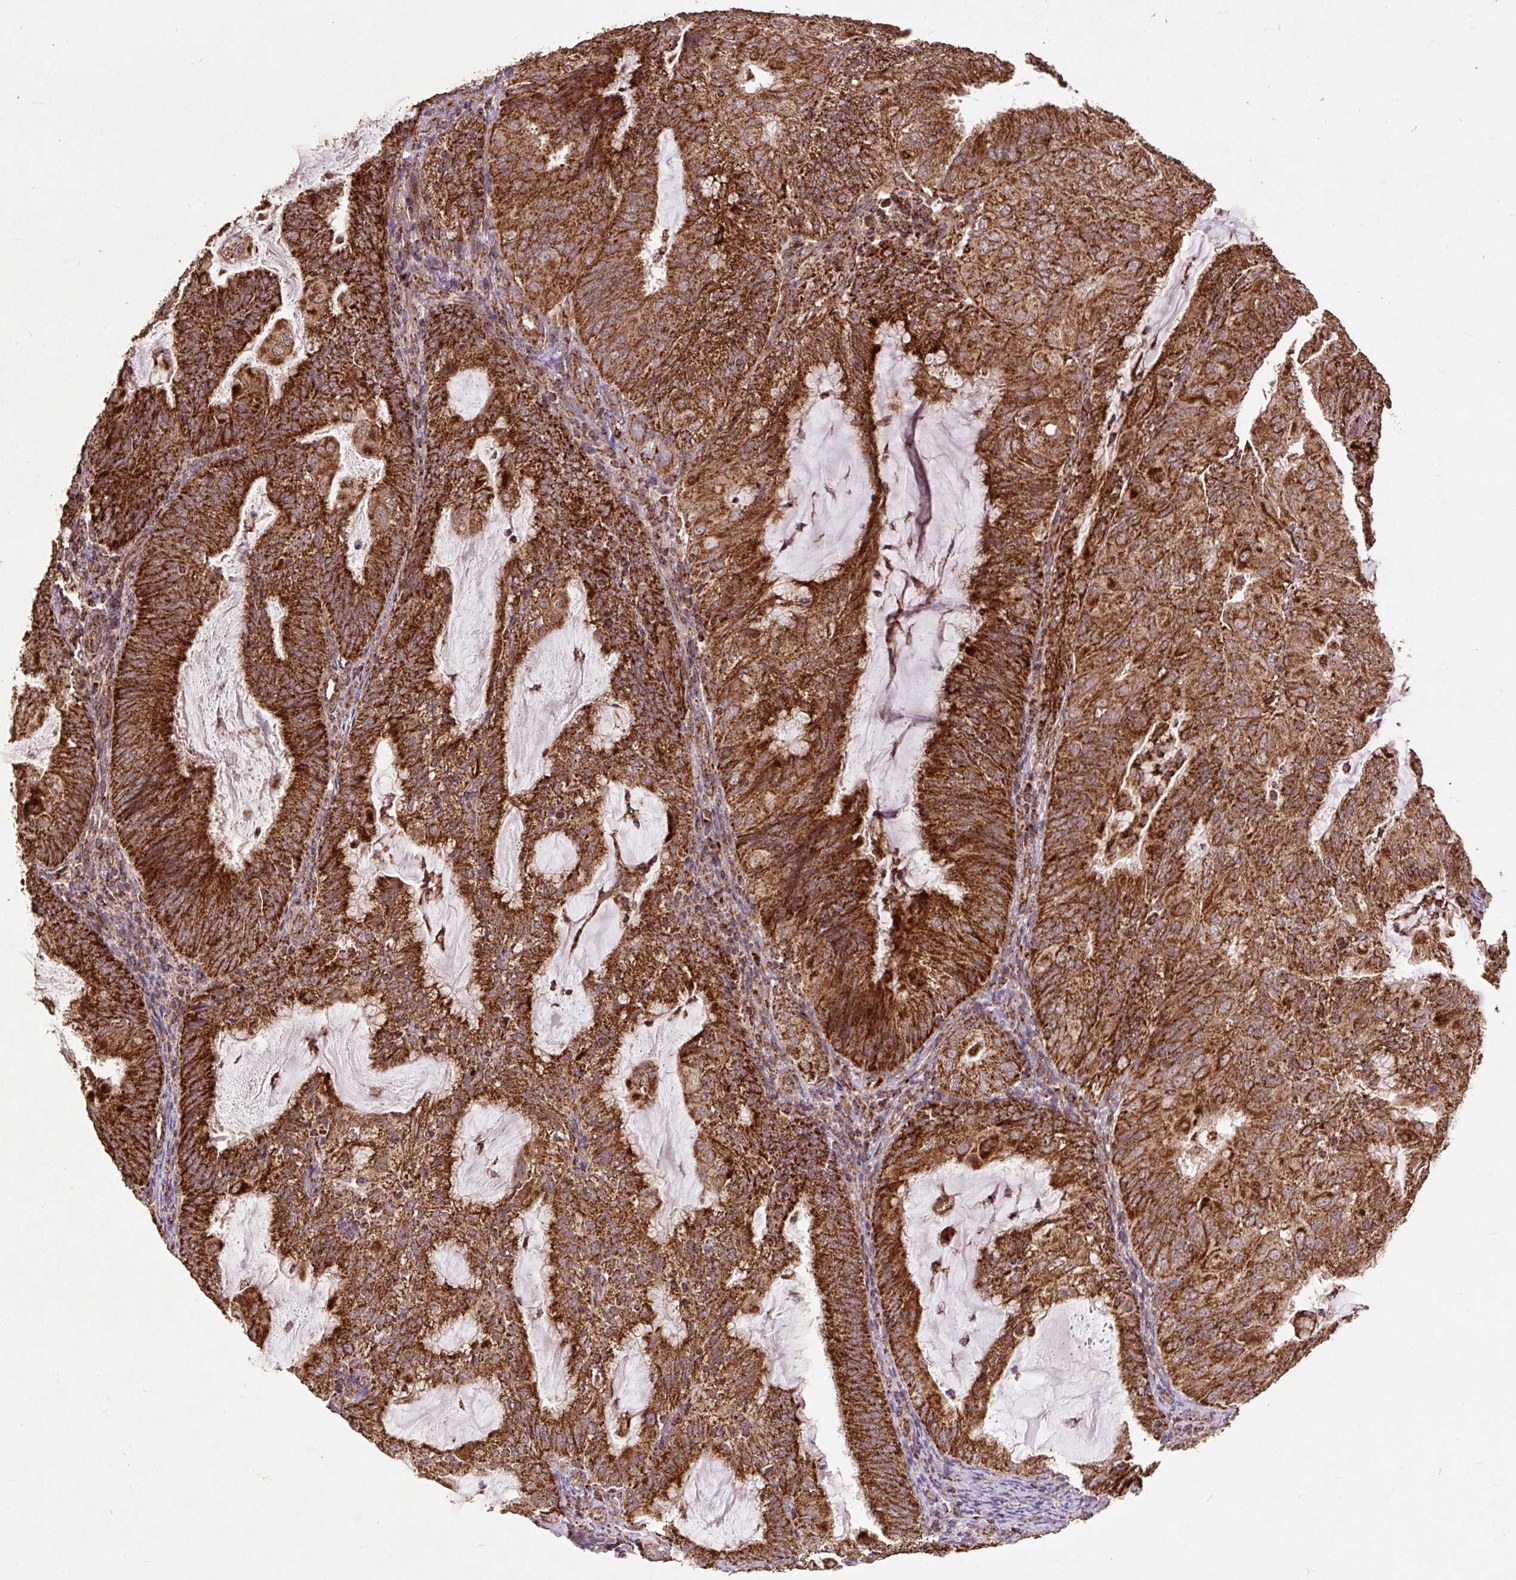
{"staining": {"intensity": "strong", "quantity": ">75%", "location": "cytoplasmic/membranous"}, "tissue": "endometrial cancer", "cell_type": "Tumor cells", "image_type": "cancer", "snomed": [{"axis": "morphology", "description": "Adenocarcinoma, NOS"}, {"axis": "topography", "description": "Endometrium"}], "caption": "Approximately >75% of tumor cells in human endometrial adenocarcinoma reveal strong cytoplasmic/membranous protein staining as visualized by brown immunohistochemical staining.", "gene": "ATP5F1A", "patient": {"sex": "female", "age": 81}}